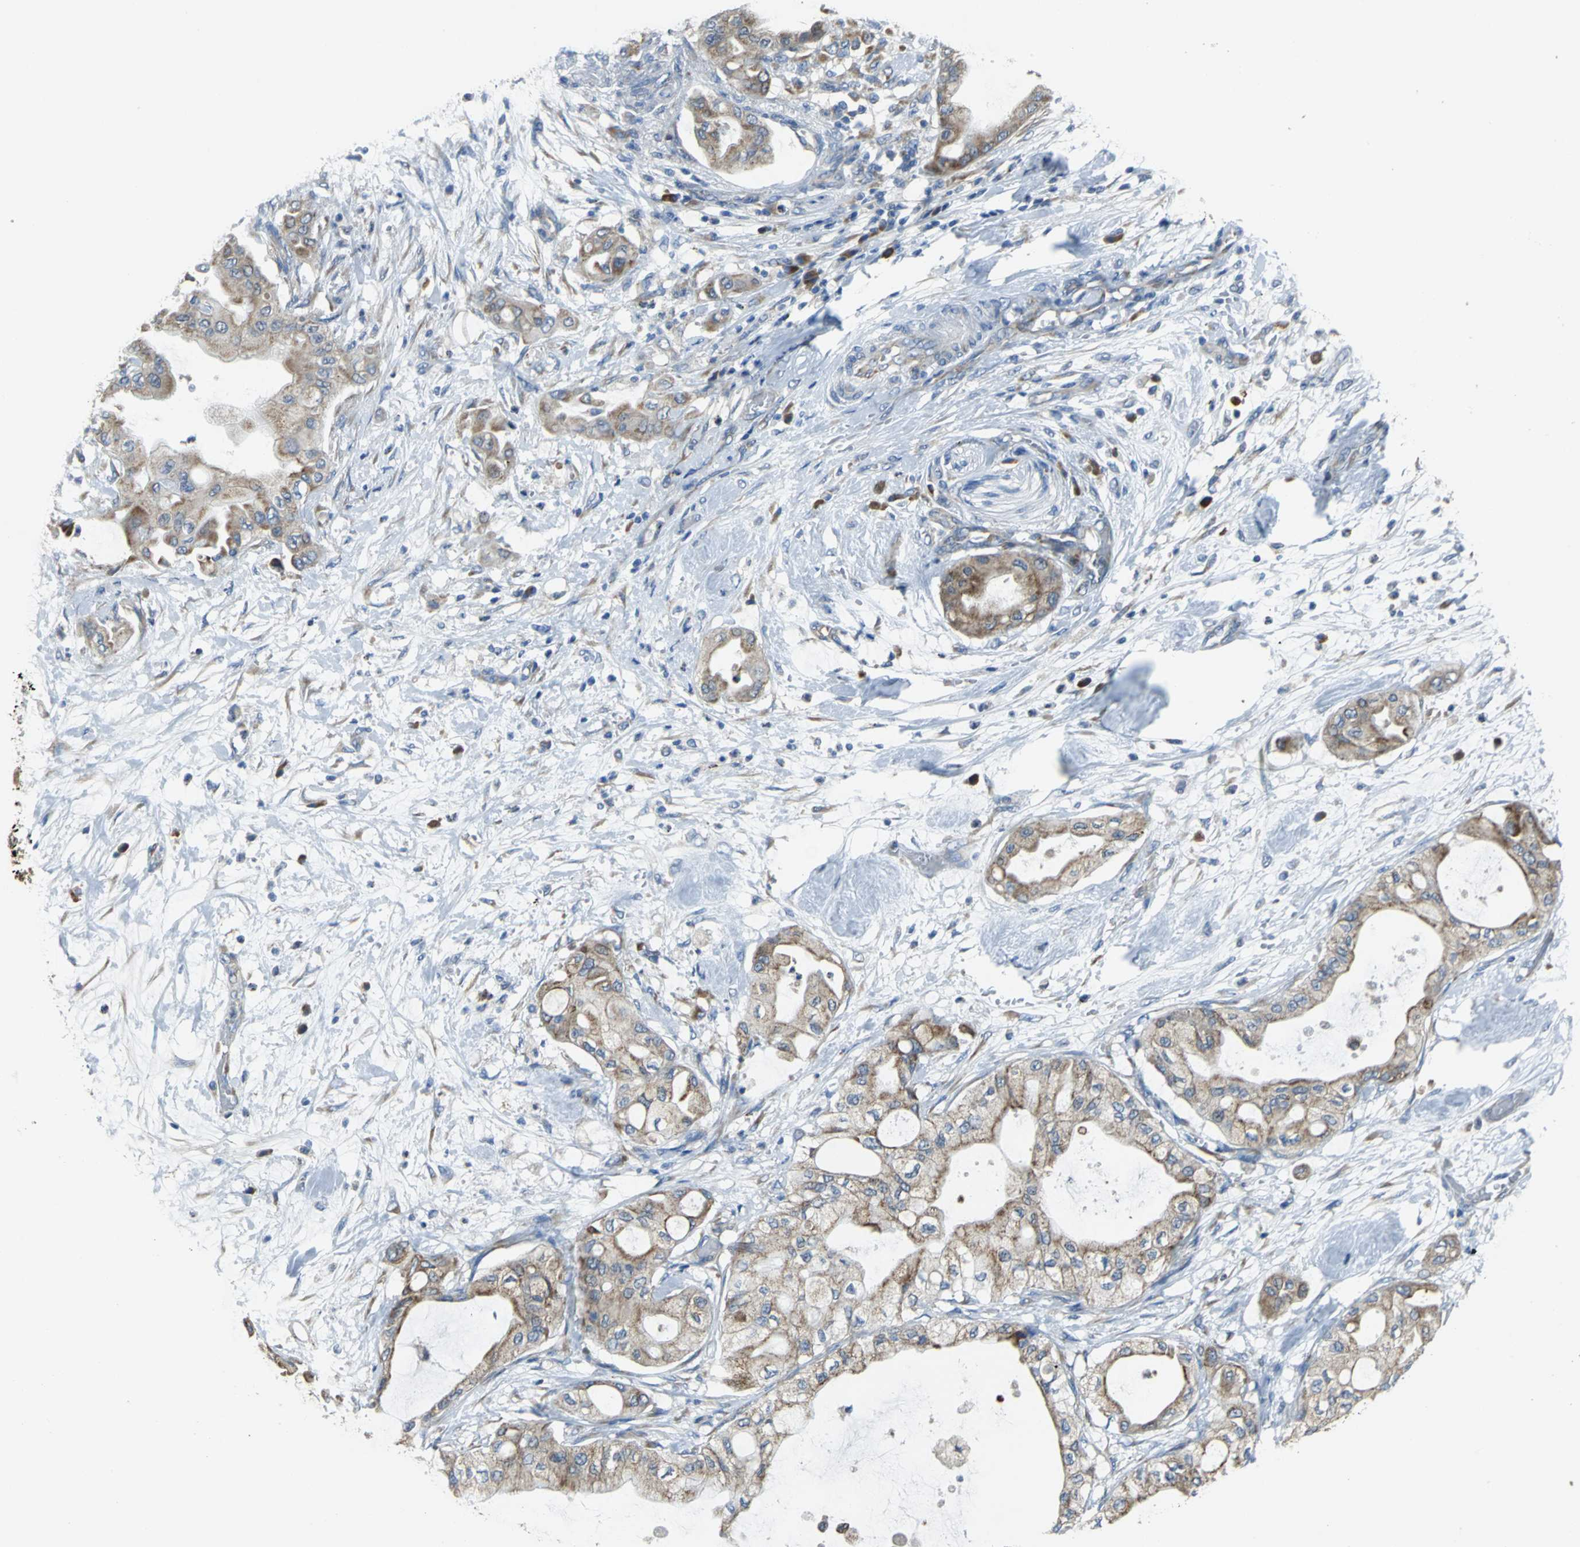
{"staining": {"intensity": "moderate", "quantity": ">75%", "location": "cytoplasmic/membranous"}, "tissue": "pancreatic cancer", "cell_type": "Tumor cells", "image_type": "cancer", "snomed": [{"axis": "morphology", "description": "Adenocarcinoma, NOS"}, {"axis": "morphology", "description": "Adenocarcinoma, metastatic, NOS"}, {"axis": "topography", "description": "Lymph node"}, {"axis": "topography", "description": "Pancreas"}, {"axis": "topography", "description": "Duodenum"}], "caption": "This micrograph shows immunohistochemistry (IHC) staining of adenocarcinoma (pancreatic), with medium moderate cytoplasmic/membranous staining in approximately >75% of tumor cells.", "gene": "EIF5A", "patient": {"sex": "female", "age": 64}}